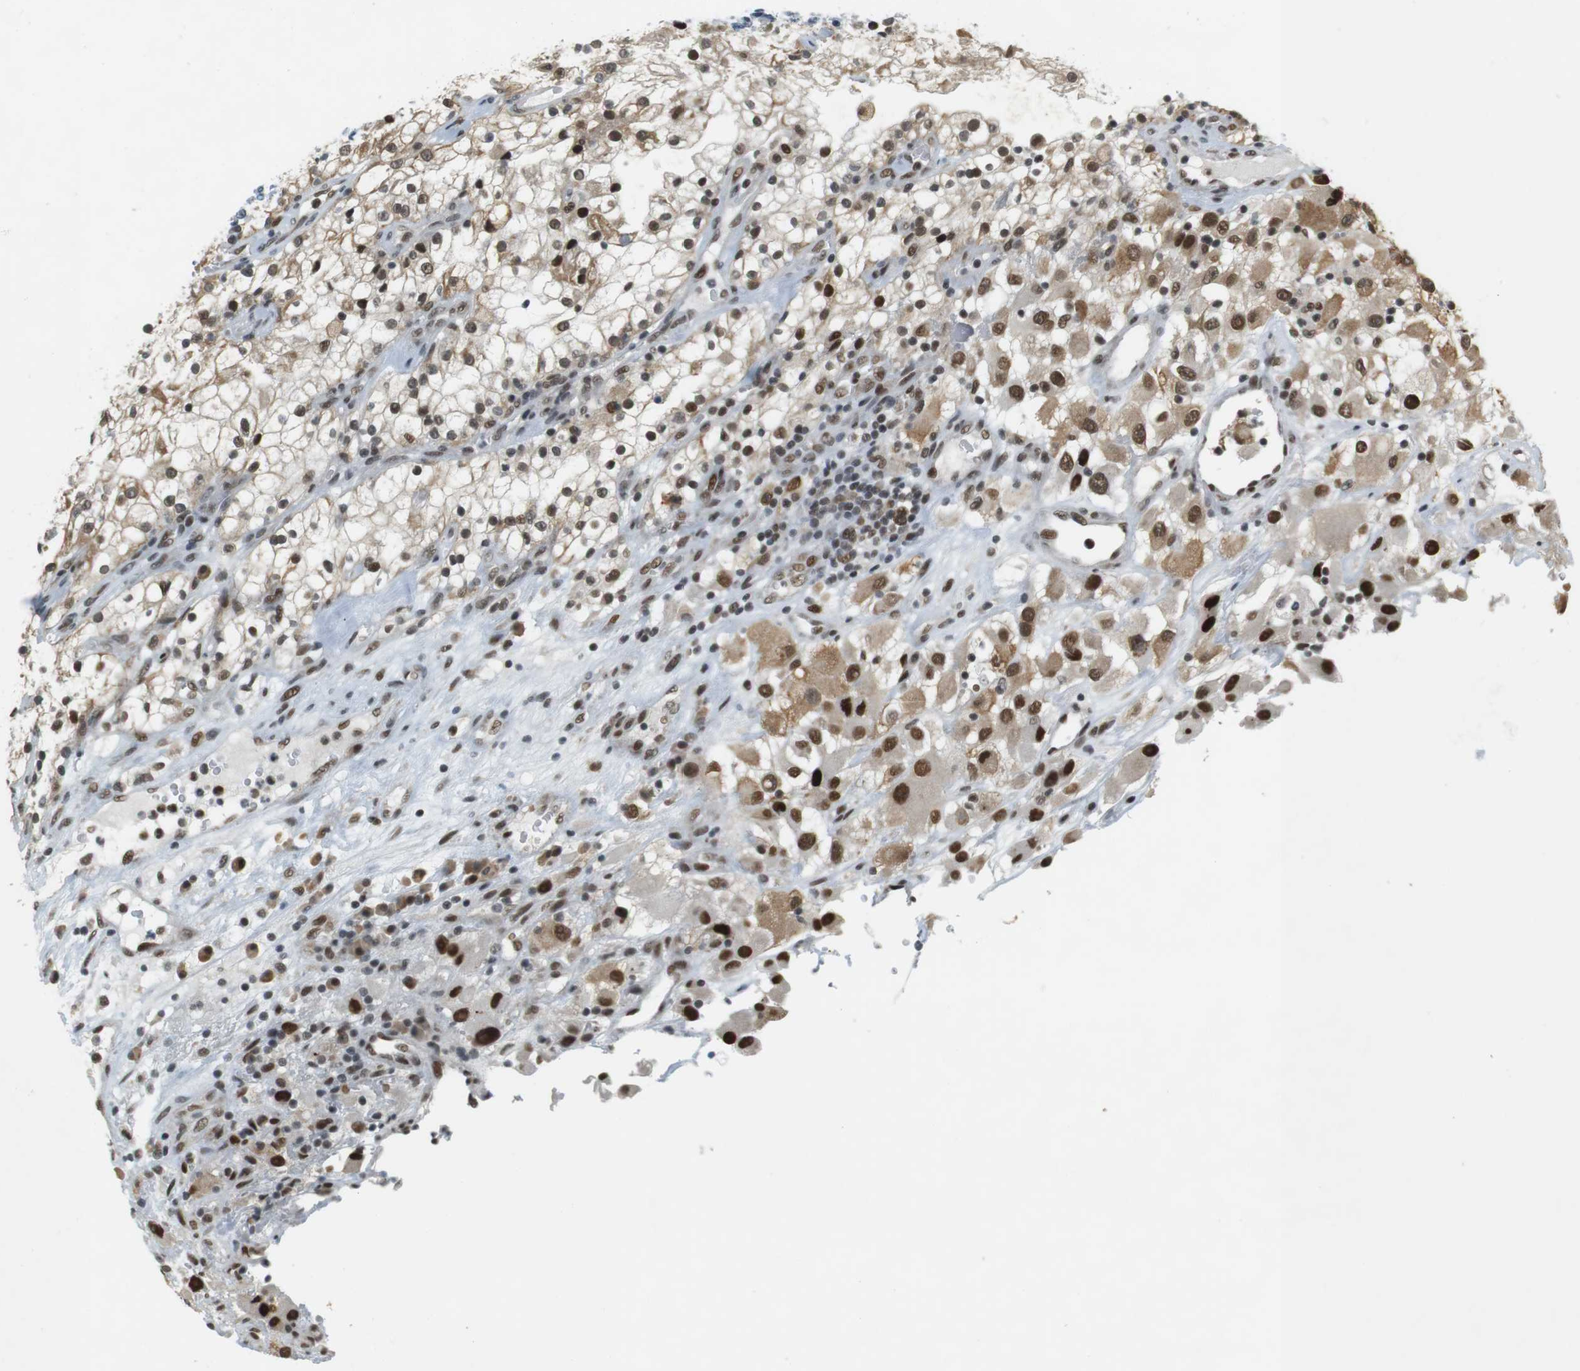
{"staining": {"intensity": "weak", "quantity": ">75%", "location": "cytoplasmic/membranous,nuclear"}, "tissue": "renal cancer", "cell_type": "Tumor cells", "image_type": "cancer", "snomed": [{"axis": "morphology", "description": "Adenocarcinoma, NOS"}, {"axis": "topography", "description": "Kidney"}], "caption": "Protein expression analysis of human renal adenocarcinoma reveals weak cytoplasmic/membranous and nuclear positivity in approximately >75% of tumor cells.", "gene": "RNF38", "patient": {"sex": "female", "age": 52}}